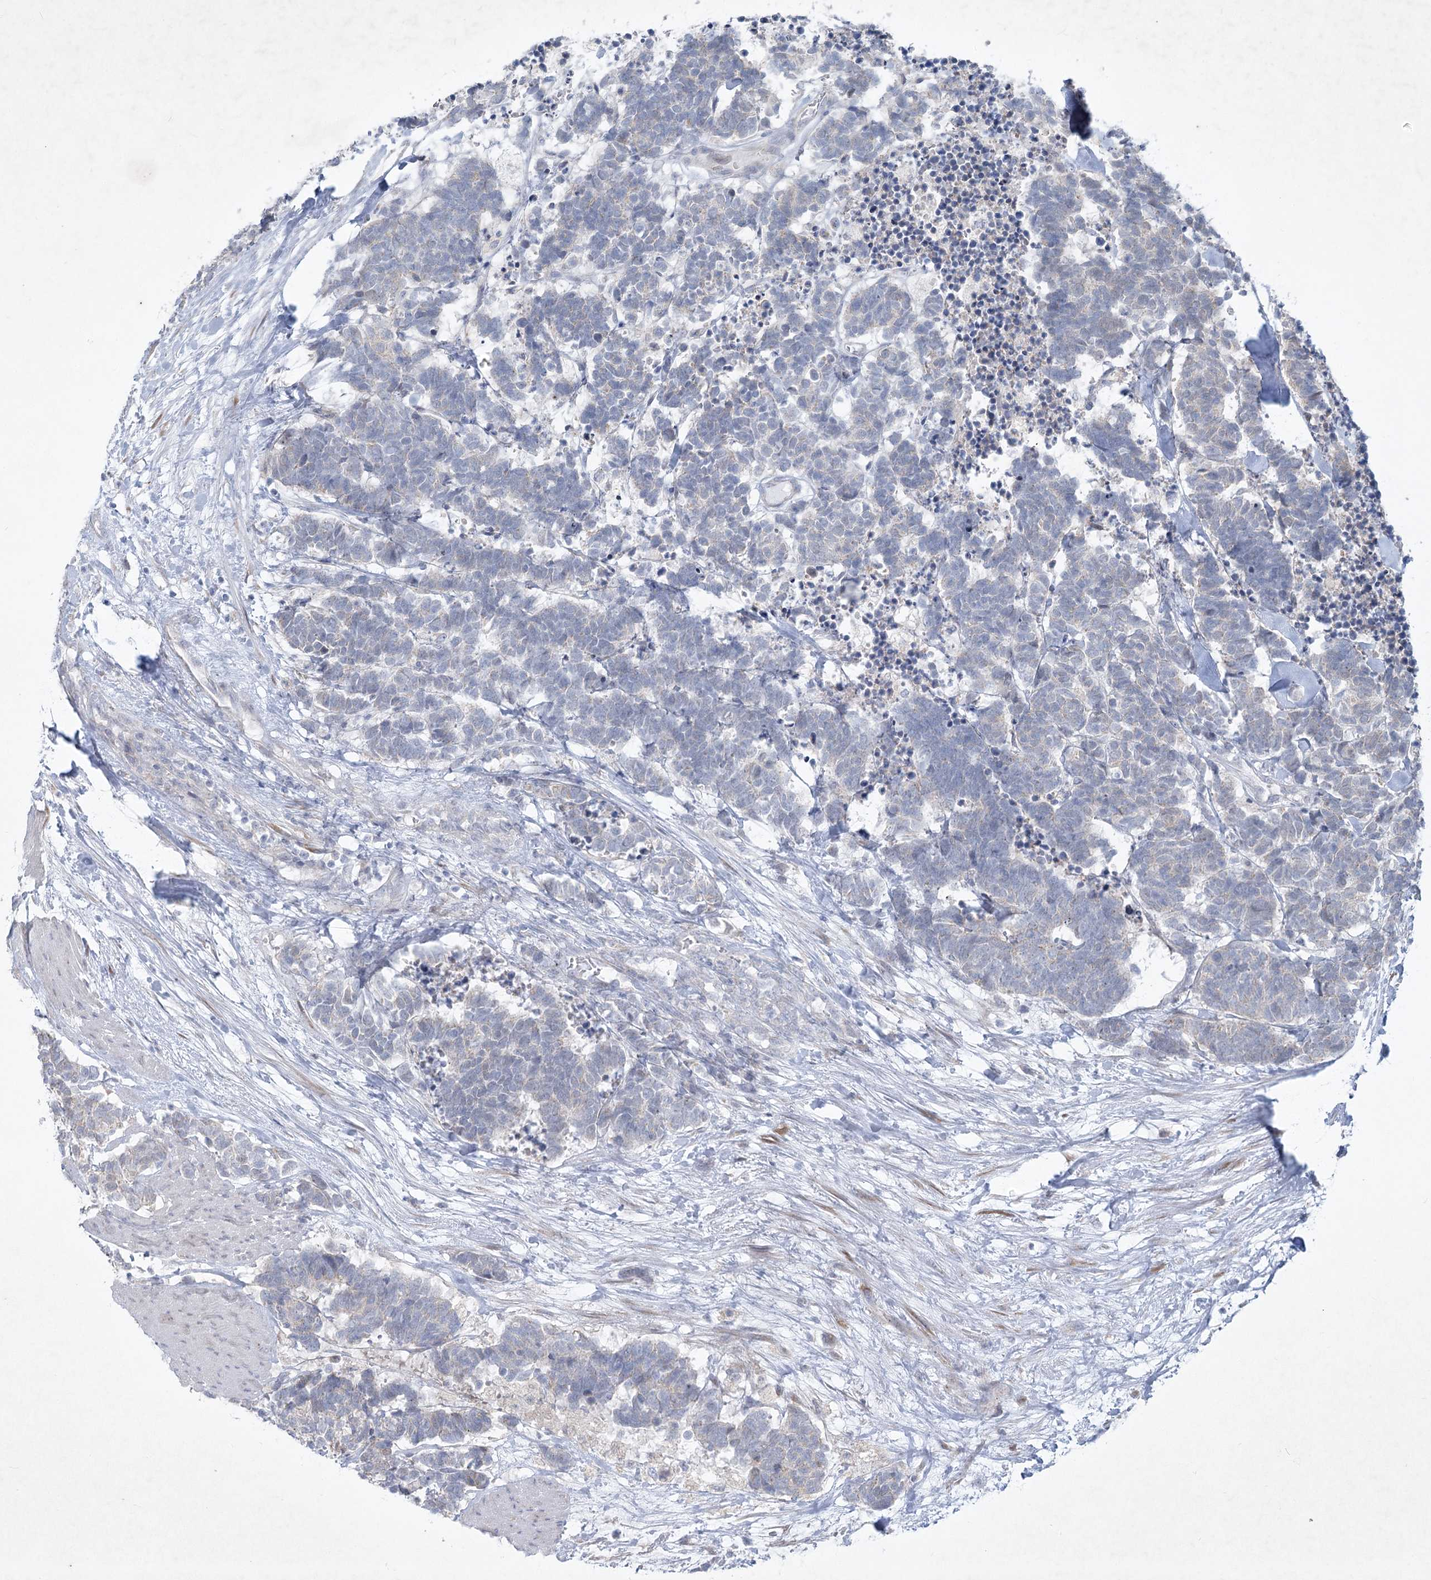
{"staining": {"intensity": "negative", "quantity": "none", "location": "none"}, "tissue": "carcinoid", "cell_type": "Tumor cells", "image_type": "cancer", "snomed": [{"axis": "morphology", "description": "Carcinoma, NOS"}, {"axis": "morphology", "description": "Carcinoid, malignant, NOS"}, {"axis": "topography", "description": "Urinary bladder"}], "caption": "High power microscopy histopathology image of an immunohistochemistry image of carcinoid (malignant), revealing no significant staining in tumor cells. (Stains: DAB IHC with hematoxylin counter stain, Microscopy: brightfield microscopy at high magnification).", "gene": "PLA2G12A", "patient": {"sex": "male", "age": 57}}